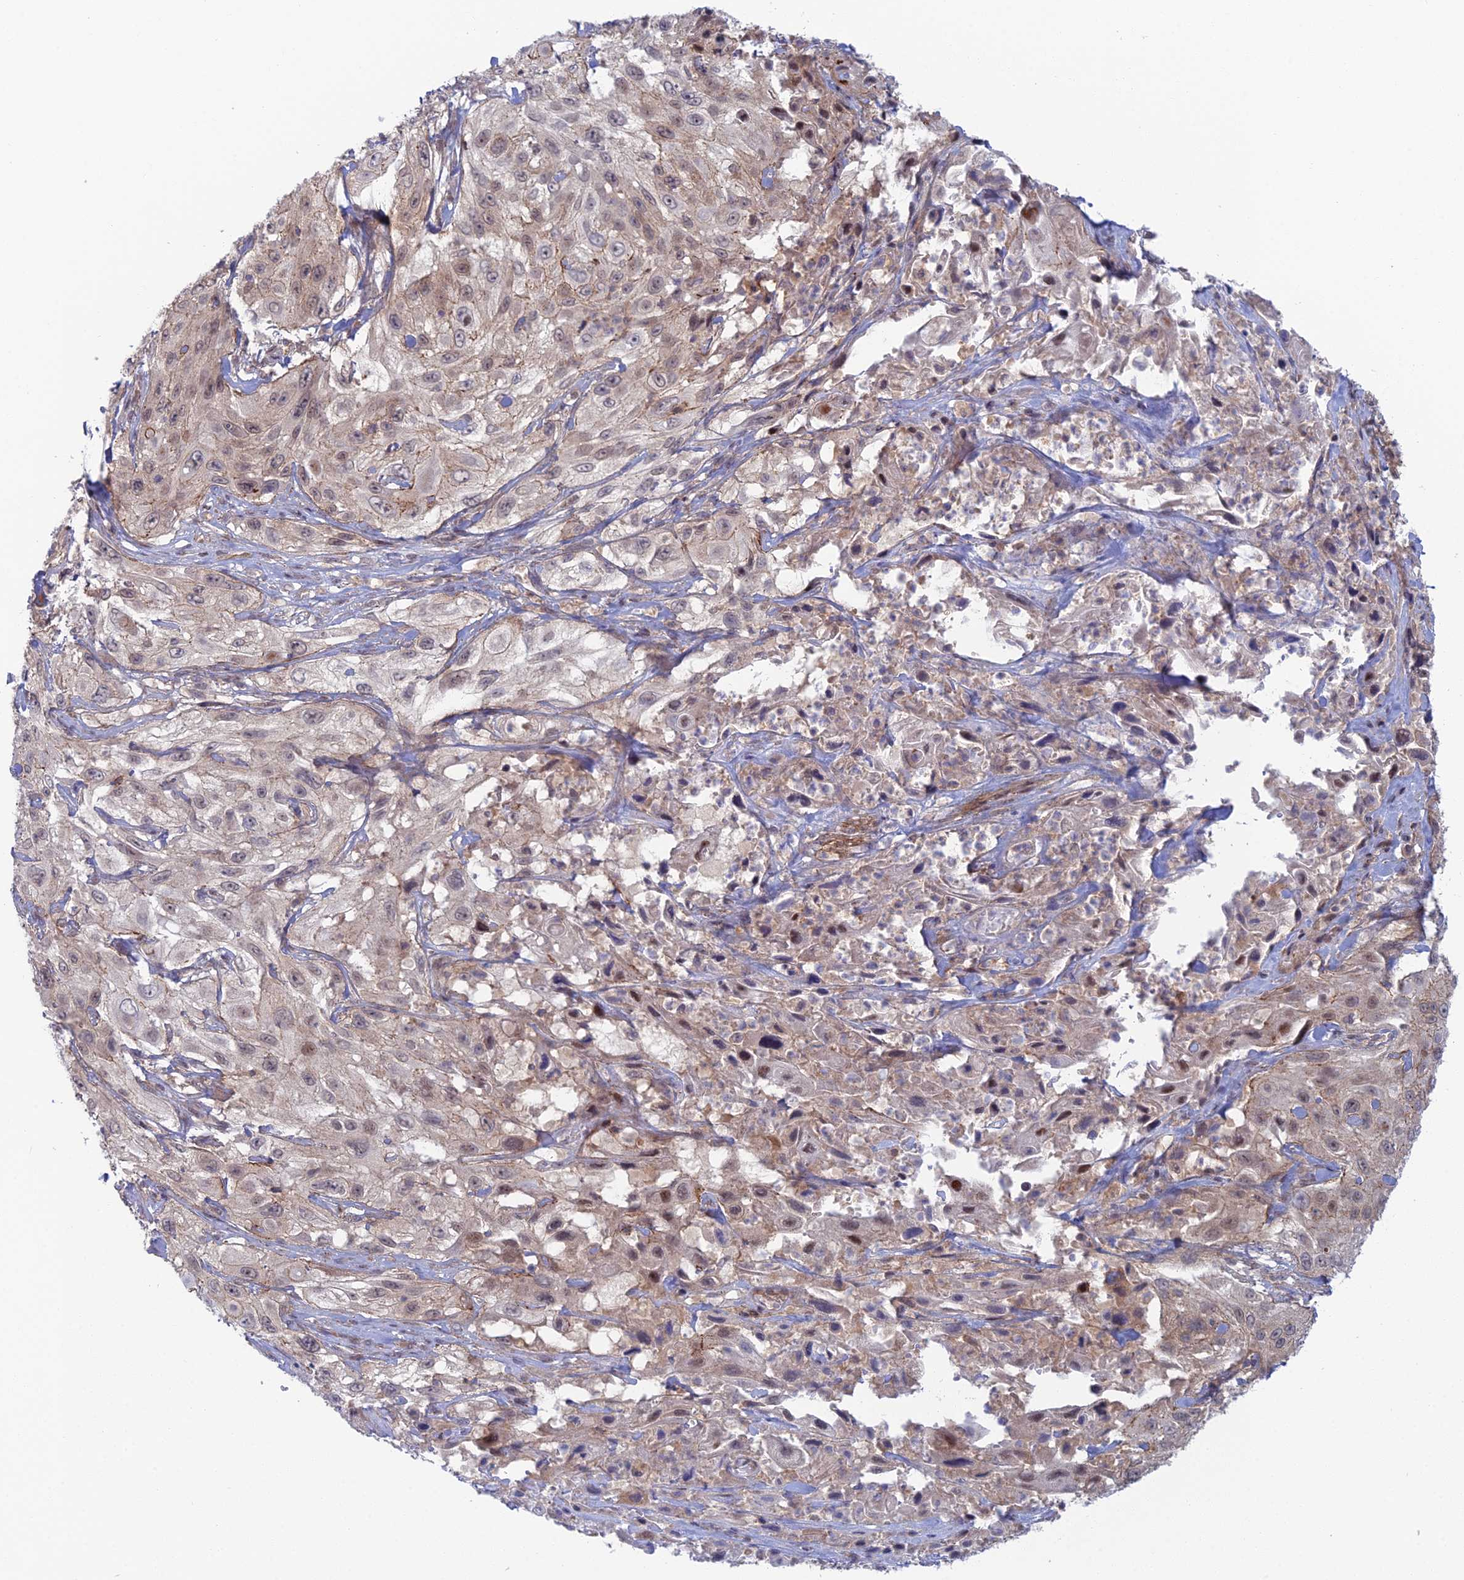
{"staining": {"intensity": "moderate", "quantity": "25%-75%", "location": "cytoplasmic/membranous"}, "tissue": "cervical cancer", "cell_type": "Tumor cells", "image_type": "cancer", "snomed": [{"axis": "morphology", "description": "Squamous cell carcinoma, NOS"}, {"axis": "topography", "description": "Cervix"}], "caption": "This photomicrograph exhibits IHC staining of squamous cell carcinoma (cervical), with medium moderate cytoplasmic/membranous staining in about 25%-75% of tumor cells.", "gene": "ABHD1", "patient": {"sex": "female", "age": 42}}